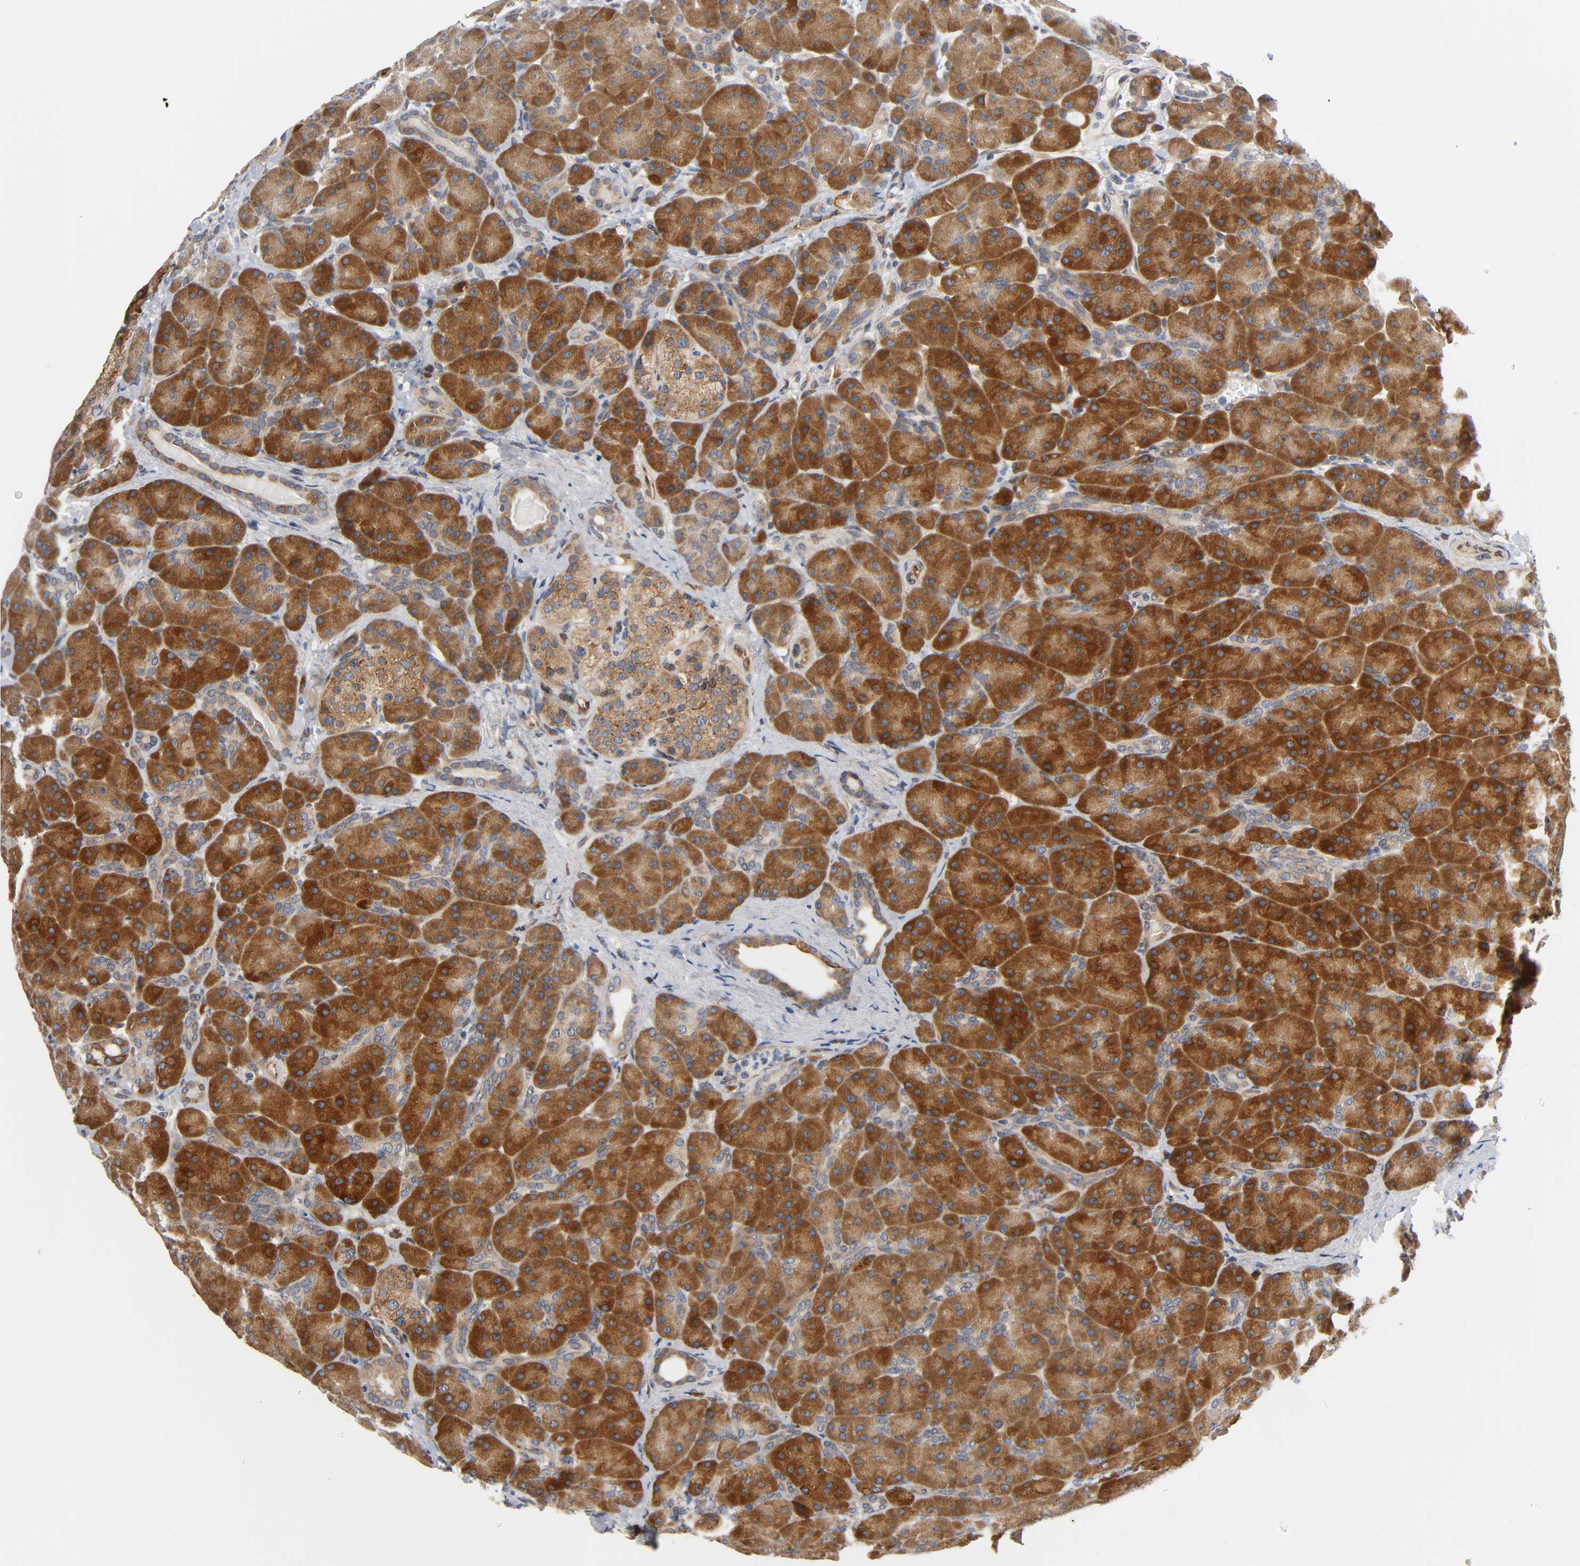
{"staining": {"intensity": "strong", "quantity": ">75%", "location": "cytoplasmic/membranous"}, "tissue": "pancreas", "cell_type": "Exocrine glandular cells", "image_type": "normal", "snomed": [{"axis": "morphology", "description": "Normal tissue, NOS"}, {"axis": "topography", "description": "Pancreas"}], "caption": "Strong cytoplasmic/membranous staining for a protein is present in about >75% of exocrine glandular cells of unremarkable pancreas using immunohistochemistry.", "gene": "ASB6", "patient": {"sex": "male", "age": 66}}